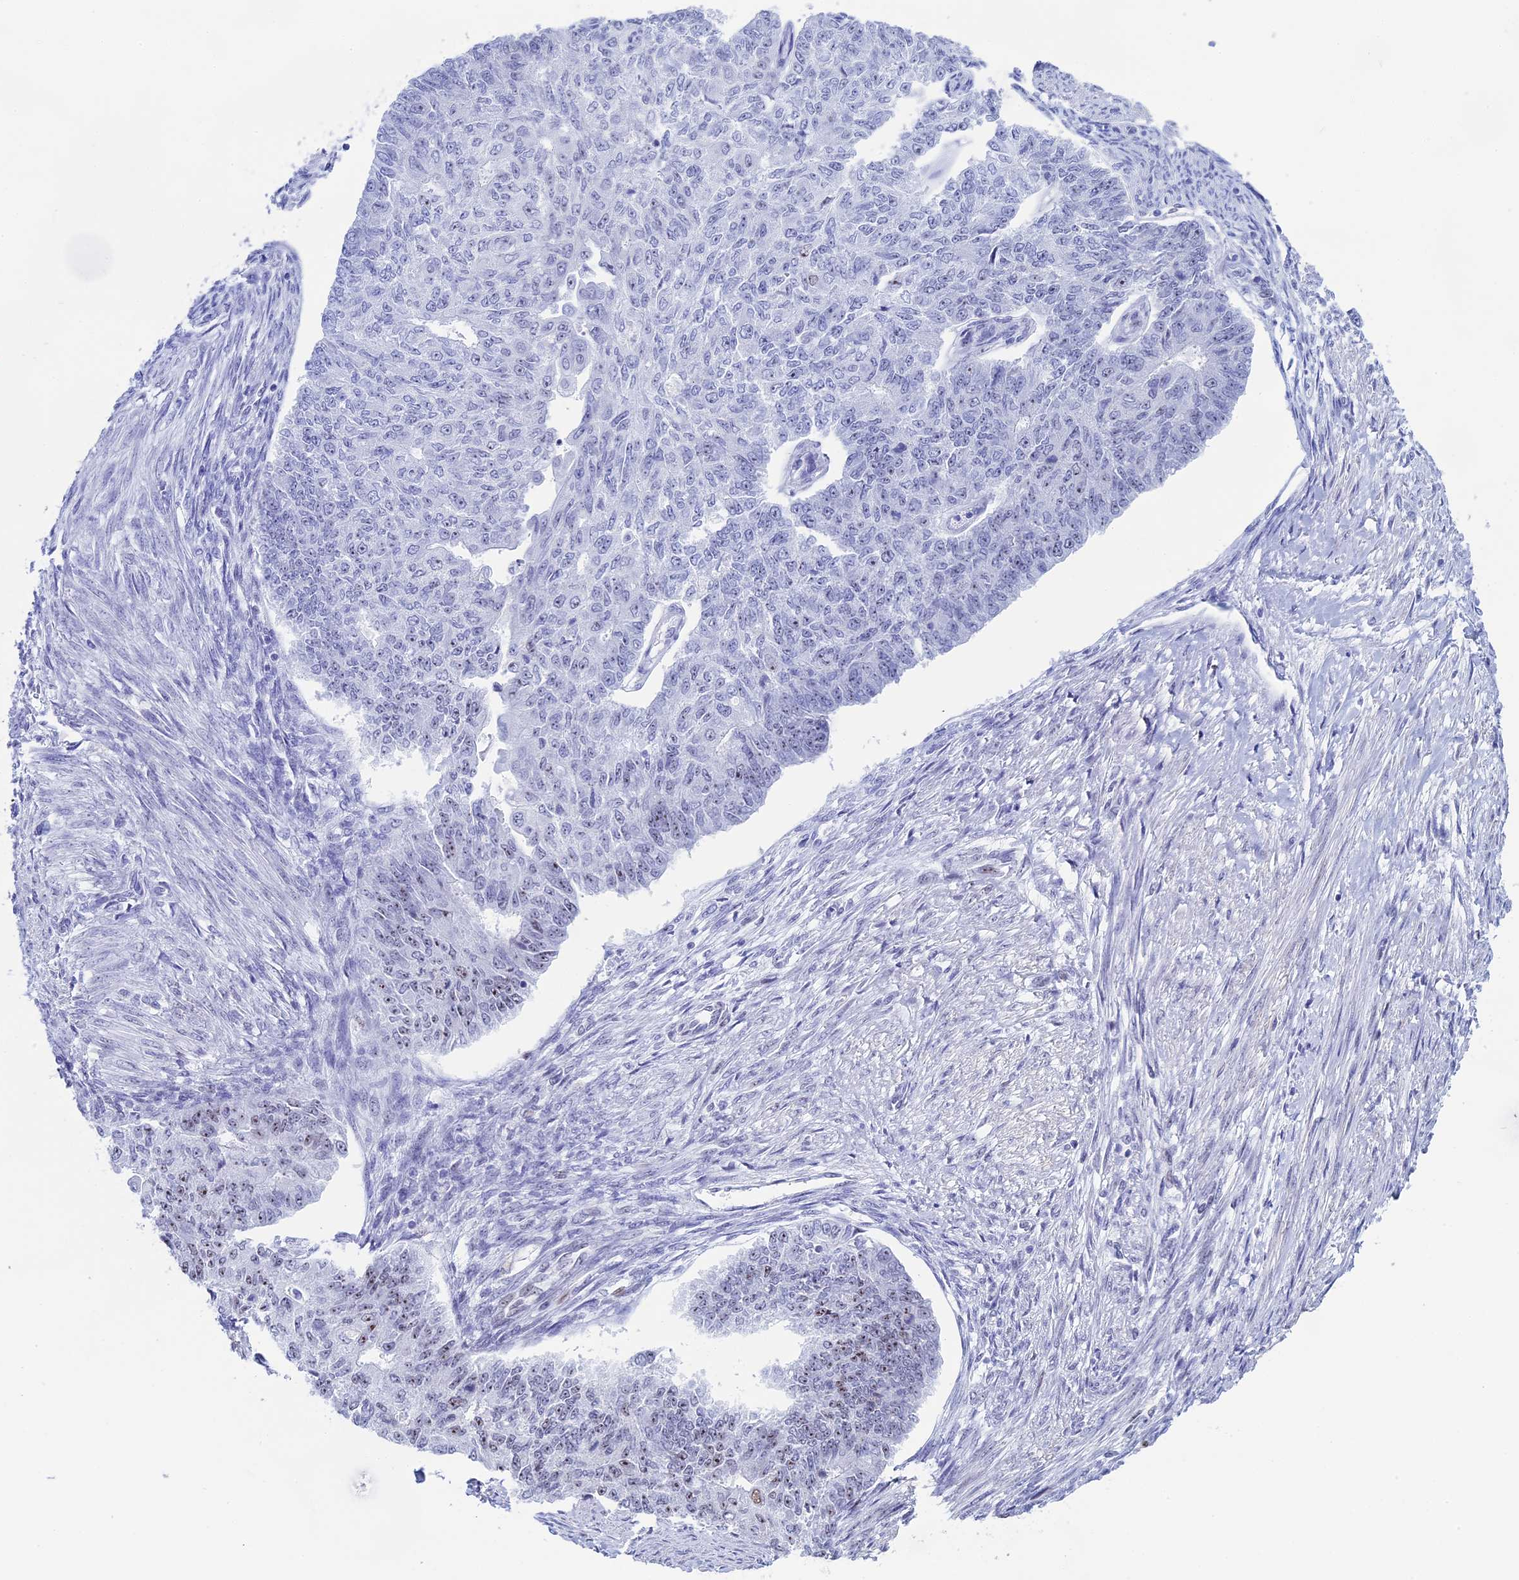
{"staining": {"intensity": "weak", "quantity": "<25%", "location": "nuclear"}, "tissue": "endometrial cancer", "cell_type": "Tumor cells", "image_type": "cancer", "snomed": [{"axis": "morphology", "description": "Adenocarcinoma, NOS"}, {"axis": "topography", "description": "Endometrium"}], "caption": "The IHC image has no significant staining in tumor cells of endometrial cancer tissue.", "gene": "CCDC86", "patient": {"sex": "female", "age": 32}}